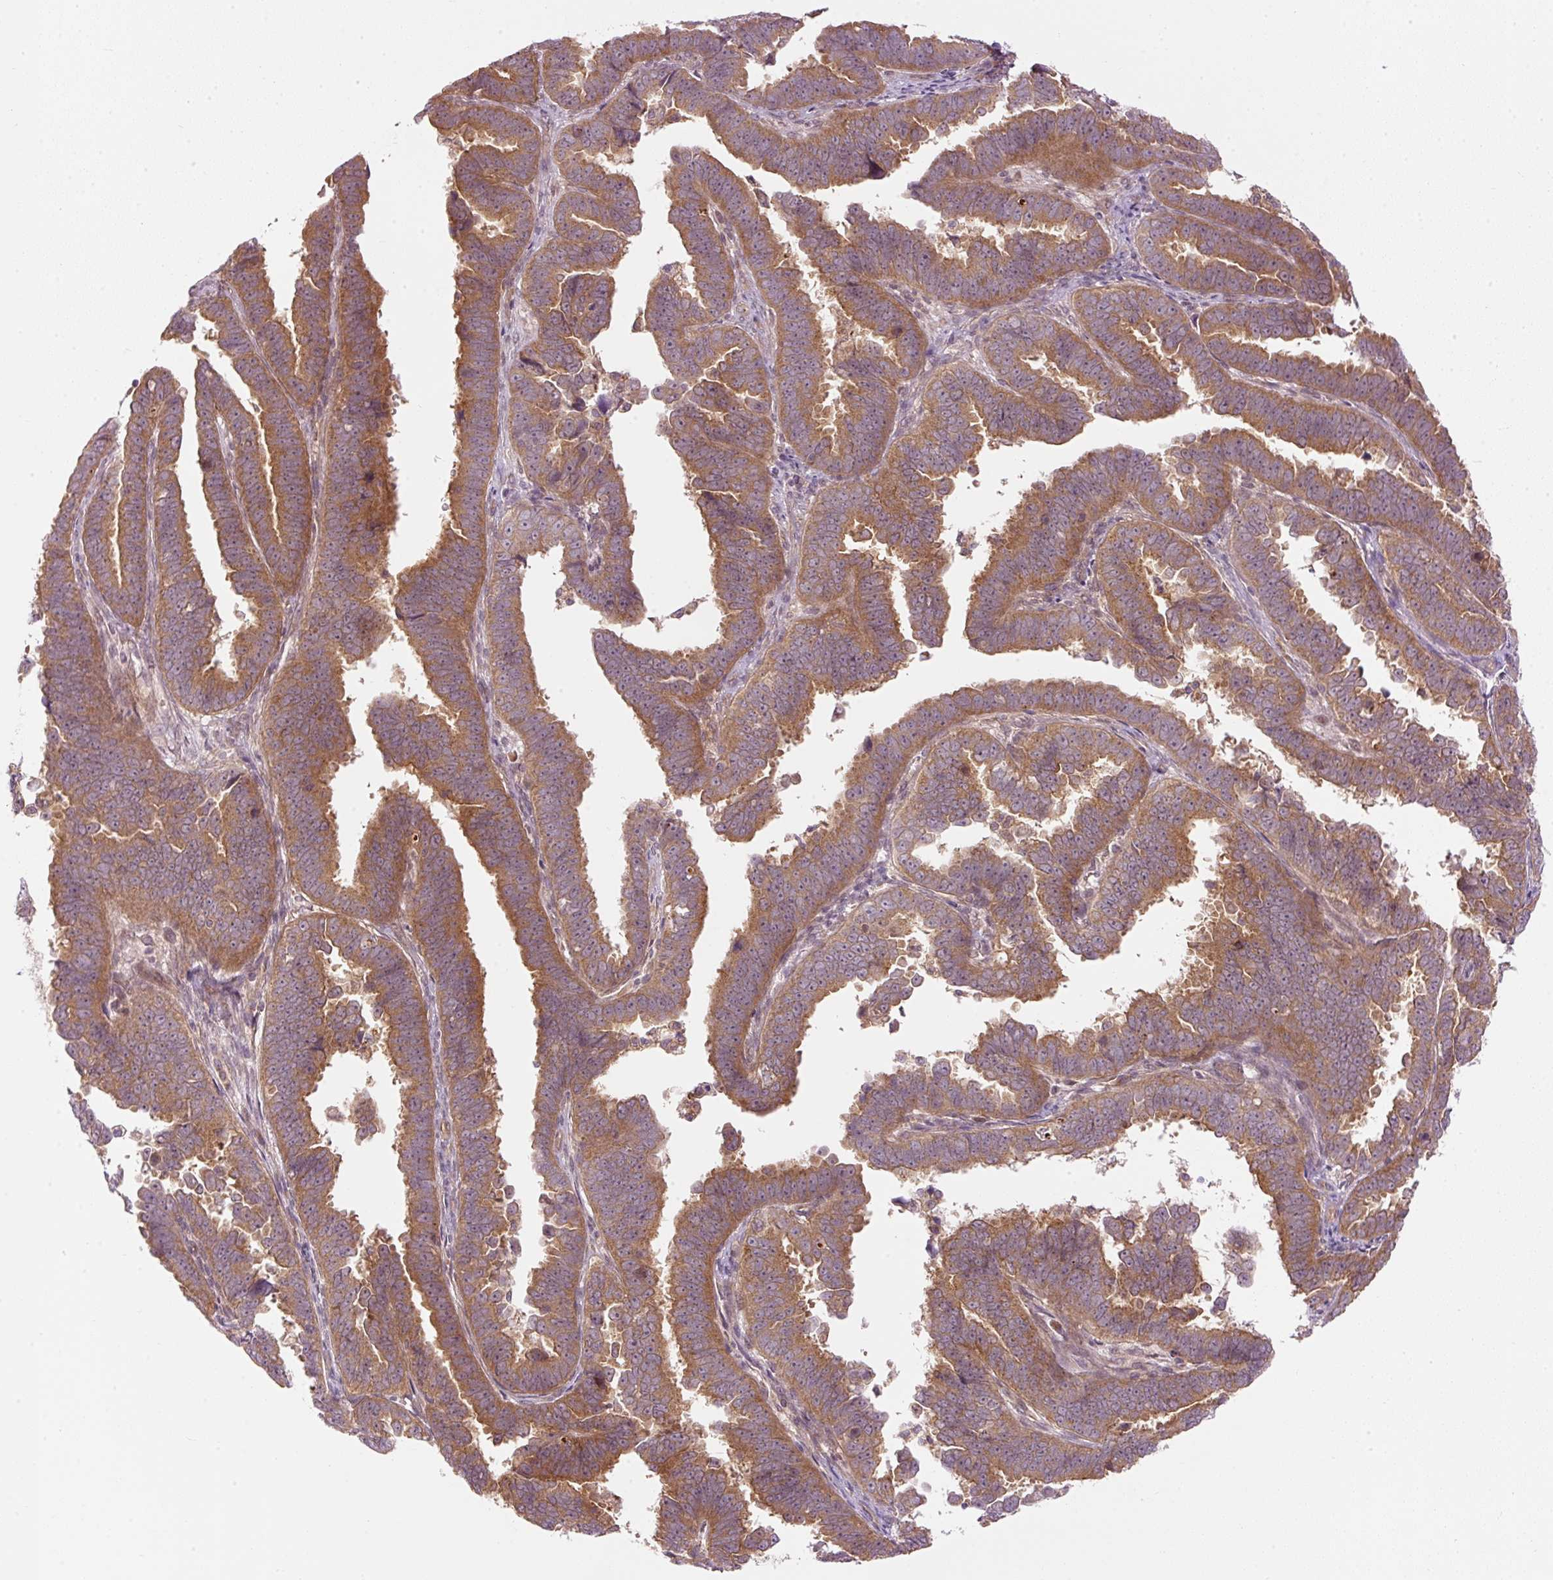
{"staining": {"intensity": "moderate", "quantity": ">75%", "location": "cytoplasmic/membranous"}, "tissue": "endometrial cancer", "cell_type": "Tumor cells", "image_type": "cancer", "snomed": [{"axis": "morphology", "description": "Adenocarcinoma, NOS"}, {"axis": "topography", "description": "Endometrium"}], "caption": "Protein staining displays moderate cytoplasmic/membranous positivity in approximately >75% of tumor cells in endometrial cancer (adenocarcinoma).", "gene": "MZT2B", "patient": {"sex": "female", "age": 75}}